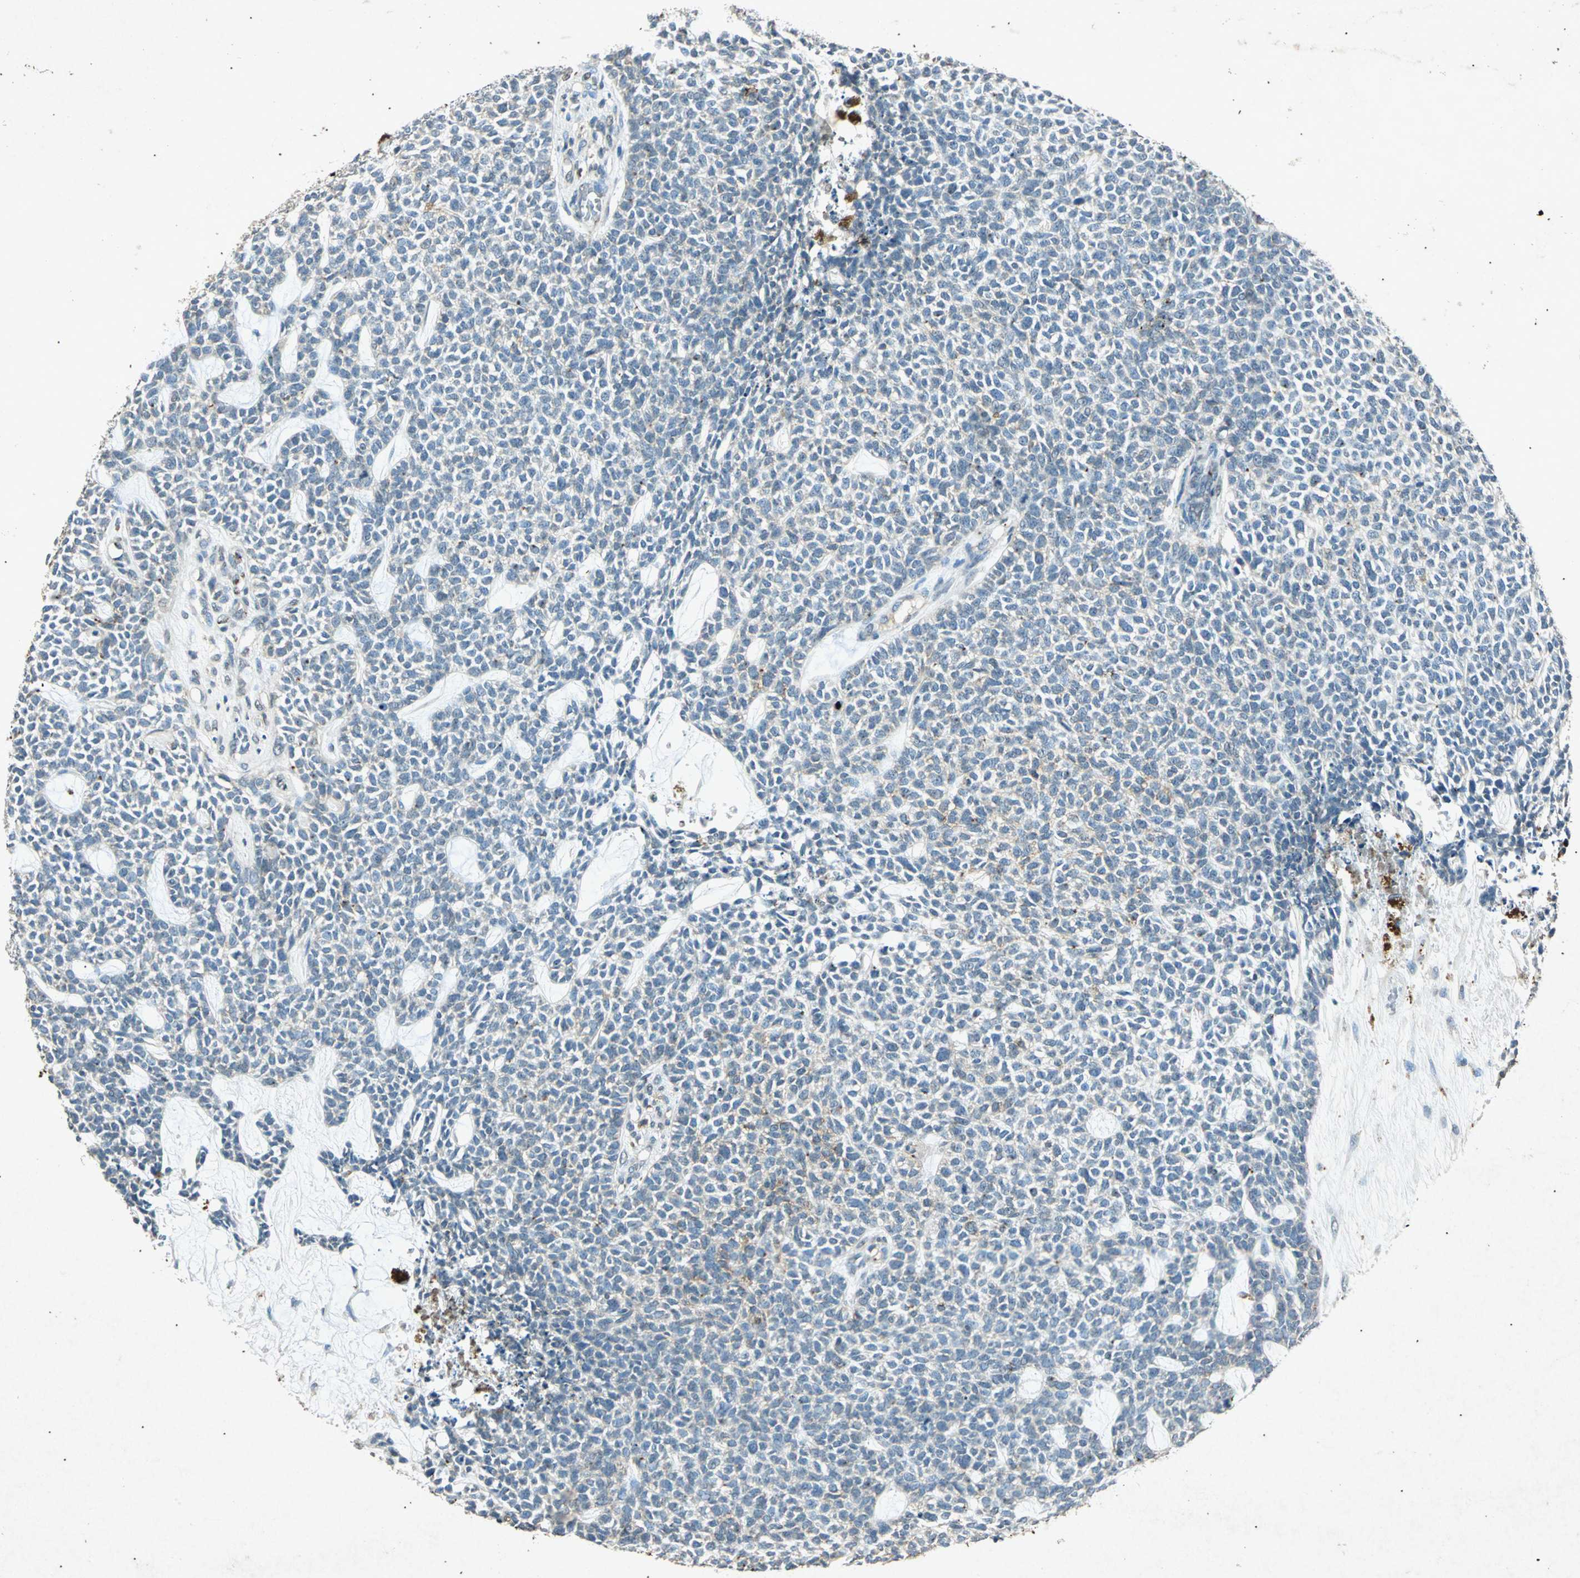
{"staining": {"intensity": "negative", "quantity": "none", "location": "none"}, "tissue": "skin cancer", "cell_type": "Tumor cells", "image_type": "cancer", "snomed": [{"axis": "morphology", "description": "Basal cell carcinoma"}, {"axis": "topography", "description": "Skin"}], "caption": "This histopathology image is of skin cancer (basal cell carcinoma) stained with IHC to label a protein in brown with the nuclei are counter-stained blue. There is no staining in tumor cells. Brightfield microscopy of immunohistochemistry stained with DAB (3,3'-diaminobenzidine) (brown) and hematoxylin (blue), captured at high magnification.", "gene": "PSEN1", "patient": {"sex": "female", "age": 84}}